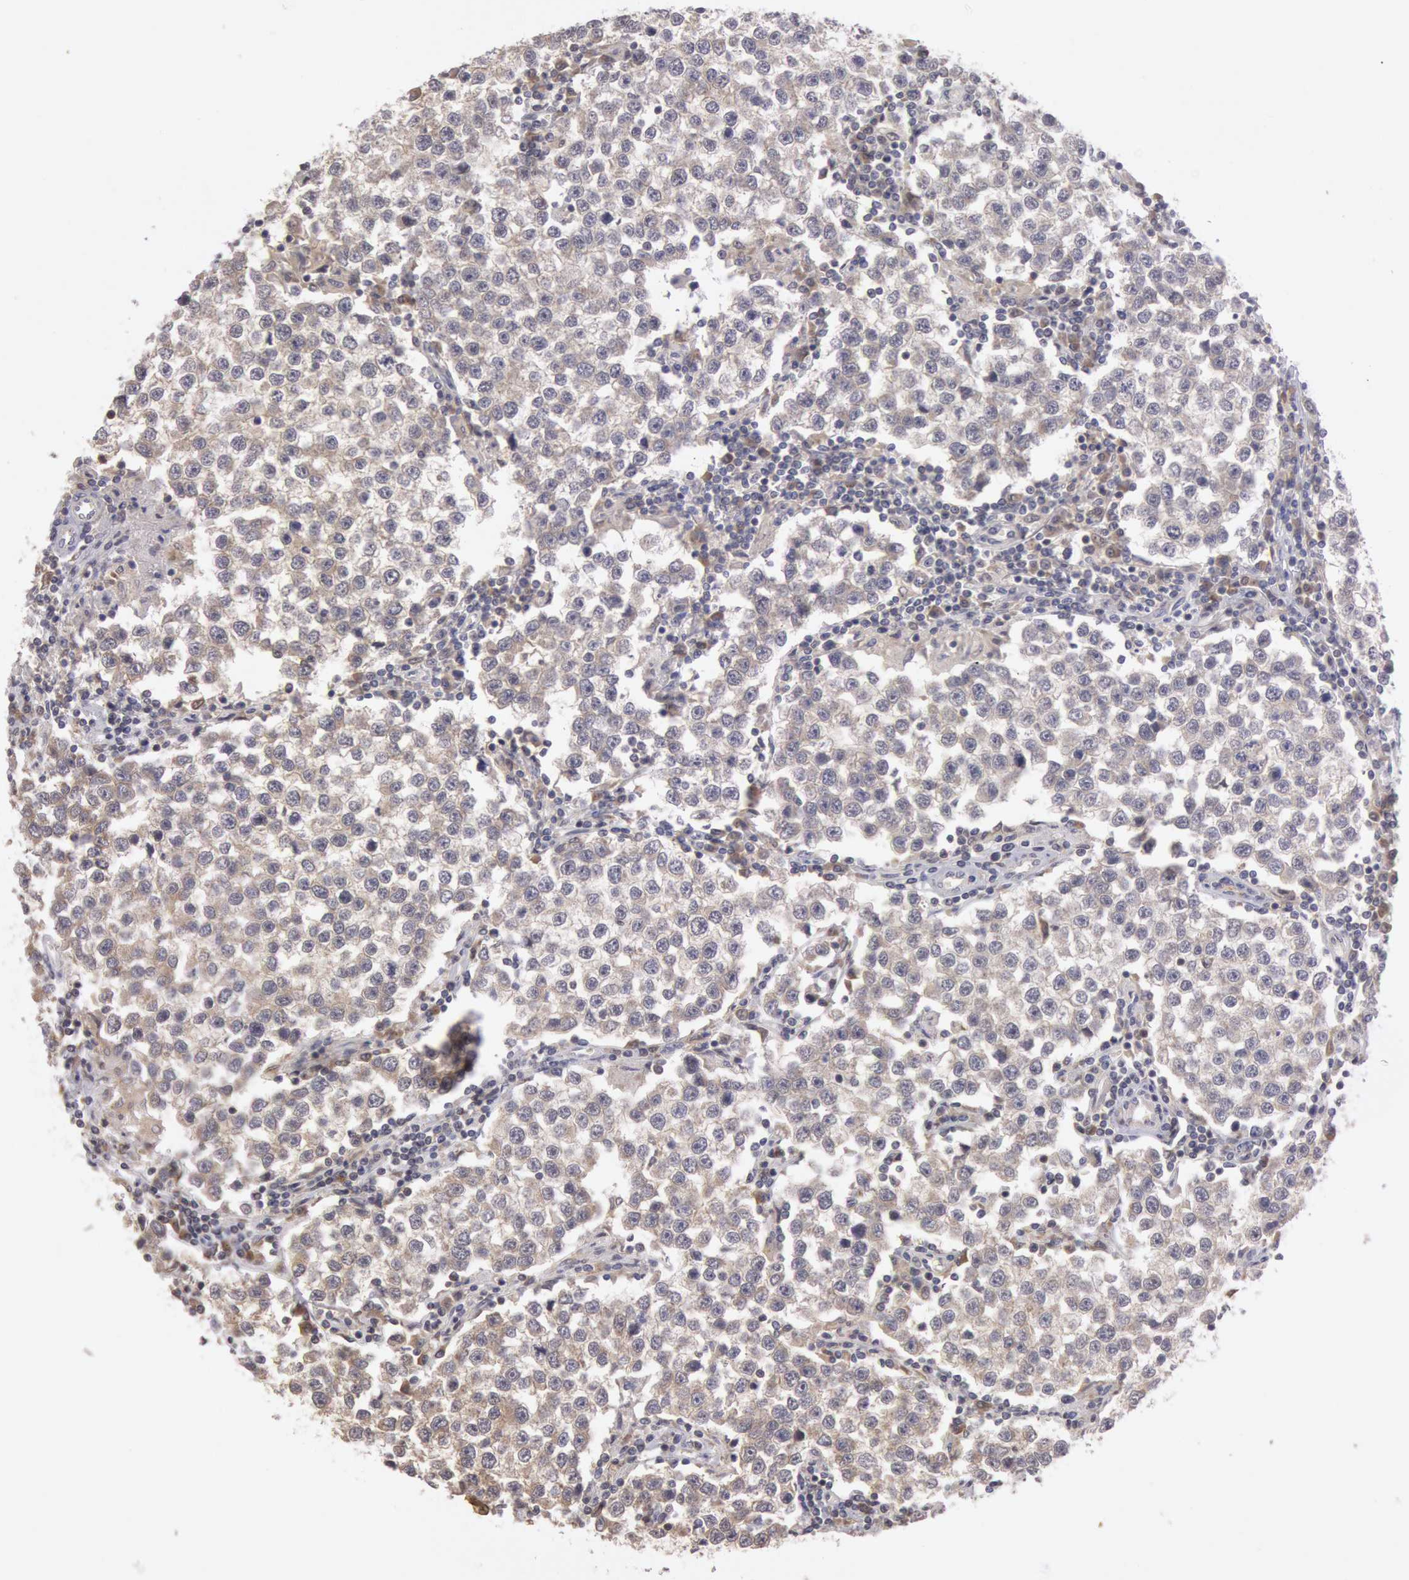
{"staining": {"intensity": "weak", "quantity": "<25%", "location": "cytoplasmic/membranous"}, "tissue": "testis cancer", "cell_type": "Tumor cells", "image_type": "cancer", "snomed": [{"axis": "morphology", "description": "Seminoma, NOS"}, {"axis": "topography", "description": "Testis"}], "caption": "Tumor cells are negative for brown protein staining in testis seminoma.", "gene": "PLA2G6", "patient": {"sex": "male", "age": 36}}